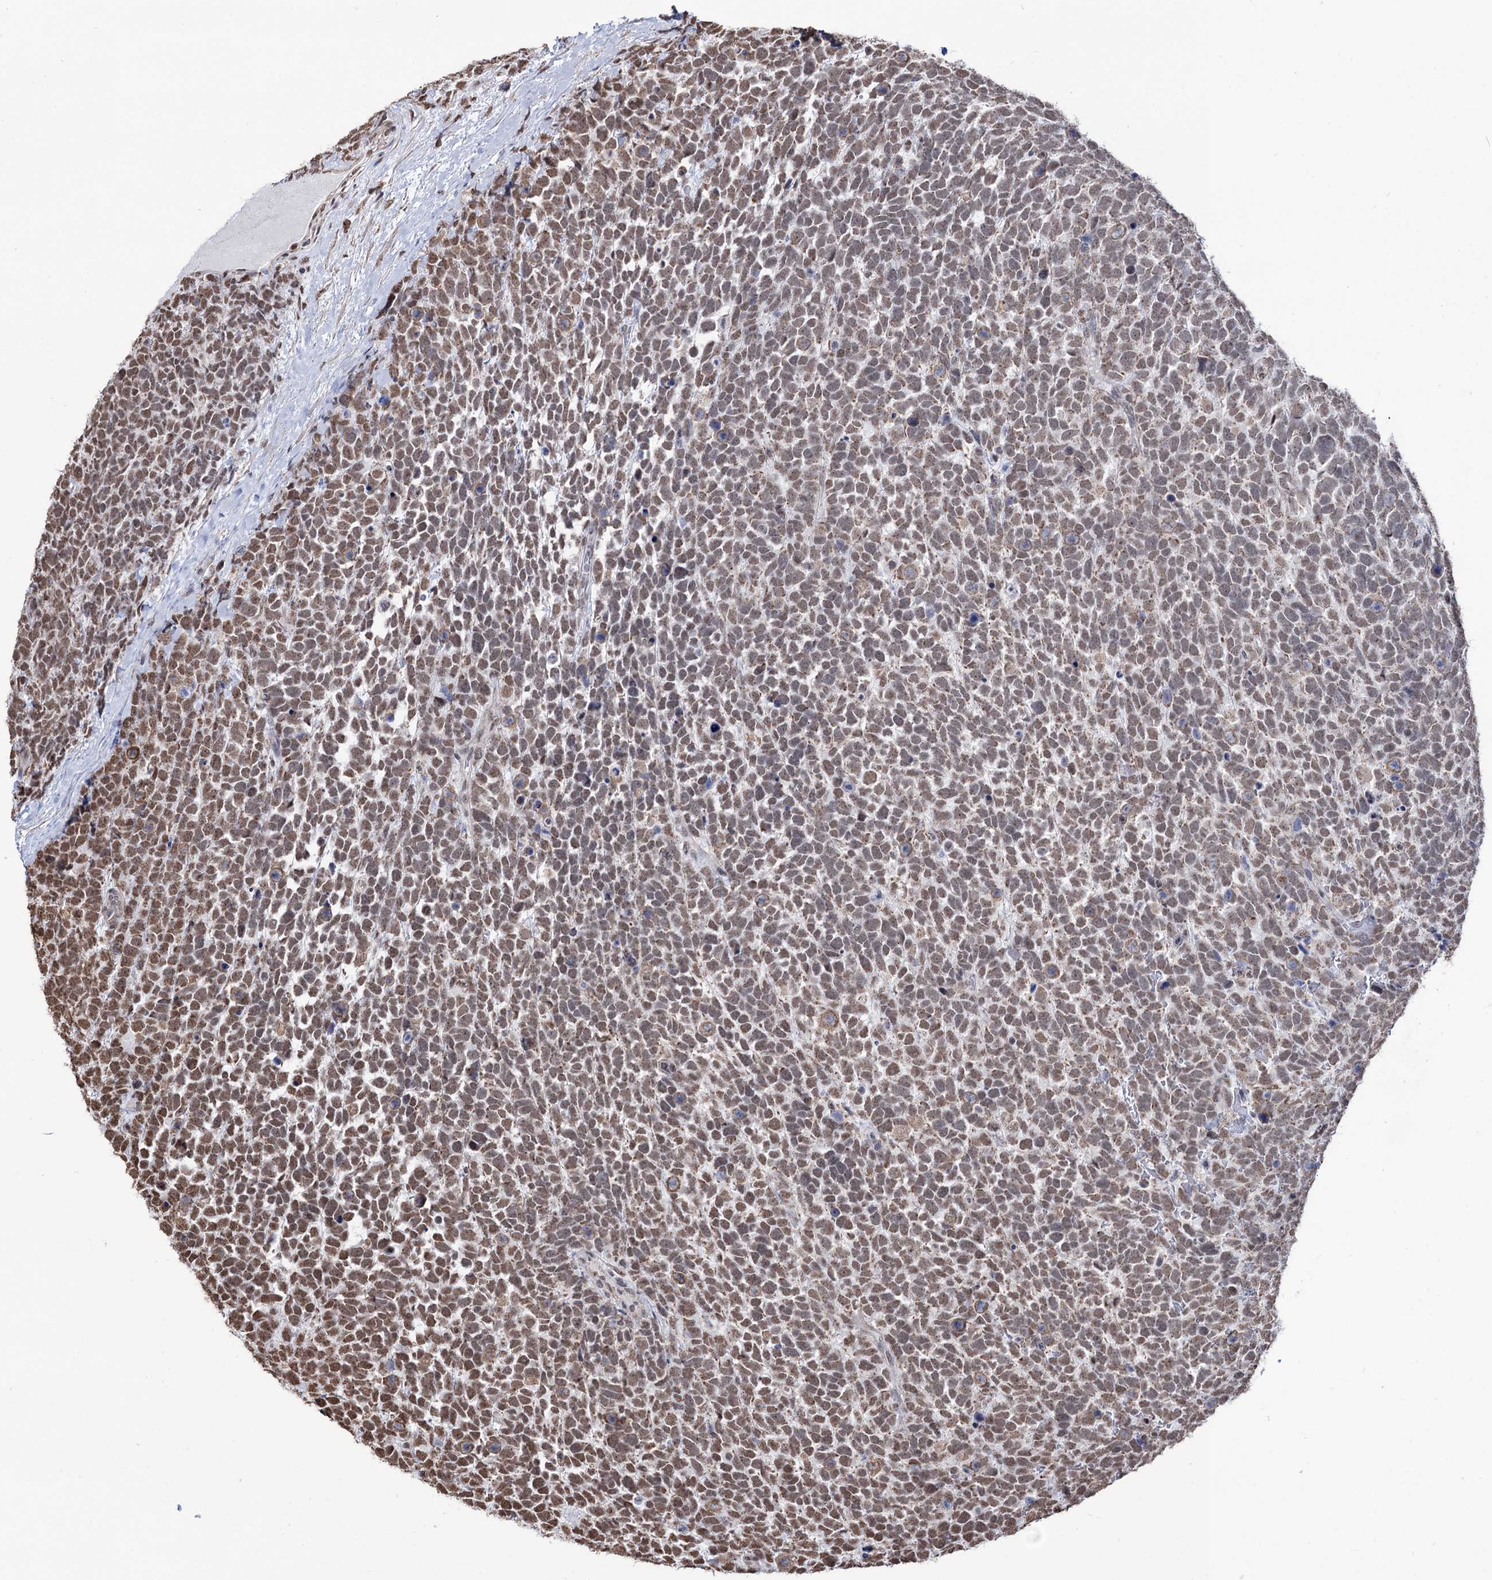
{"staining": {"intensity": "moderate", "quantity": "25%-75%", "location": "cytoplasmic/membranous,nuclear"}, "tissue": "urothelial cancer", "cell_type": "Tumor cells", "image_type": "cancer", "snomed": [{"axis": "morphology", "description": "Urothelial carcinoma, High grade"}, {"axis": "topography", "description": "Urinary bladder"}], "caption": "IHC image of neoplastic tissue: high-grade urothelial carcinoma stained using immunohistochemistry (IHC) displays medium levels of moderate protein expression localized specifically in the cytoplasmic/membranous and nuclear of tumor cells, appearing as a cytoplasmic/membranous and nuclear brown color.", "gene": "ABHD10", "patient": {"sex": "female", "age": 82}}